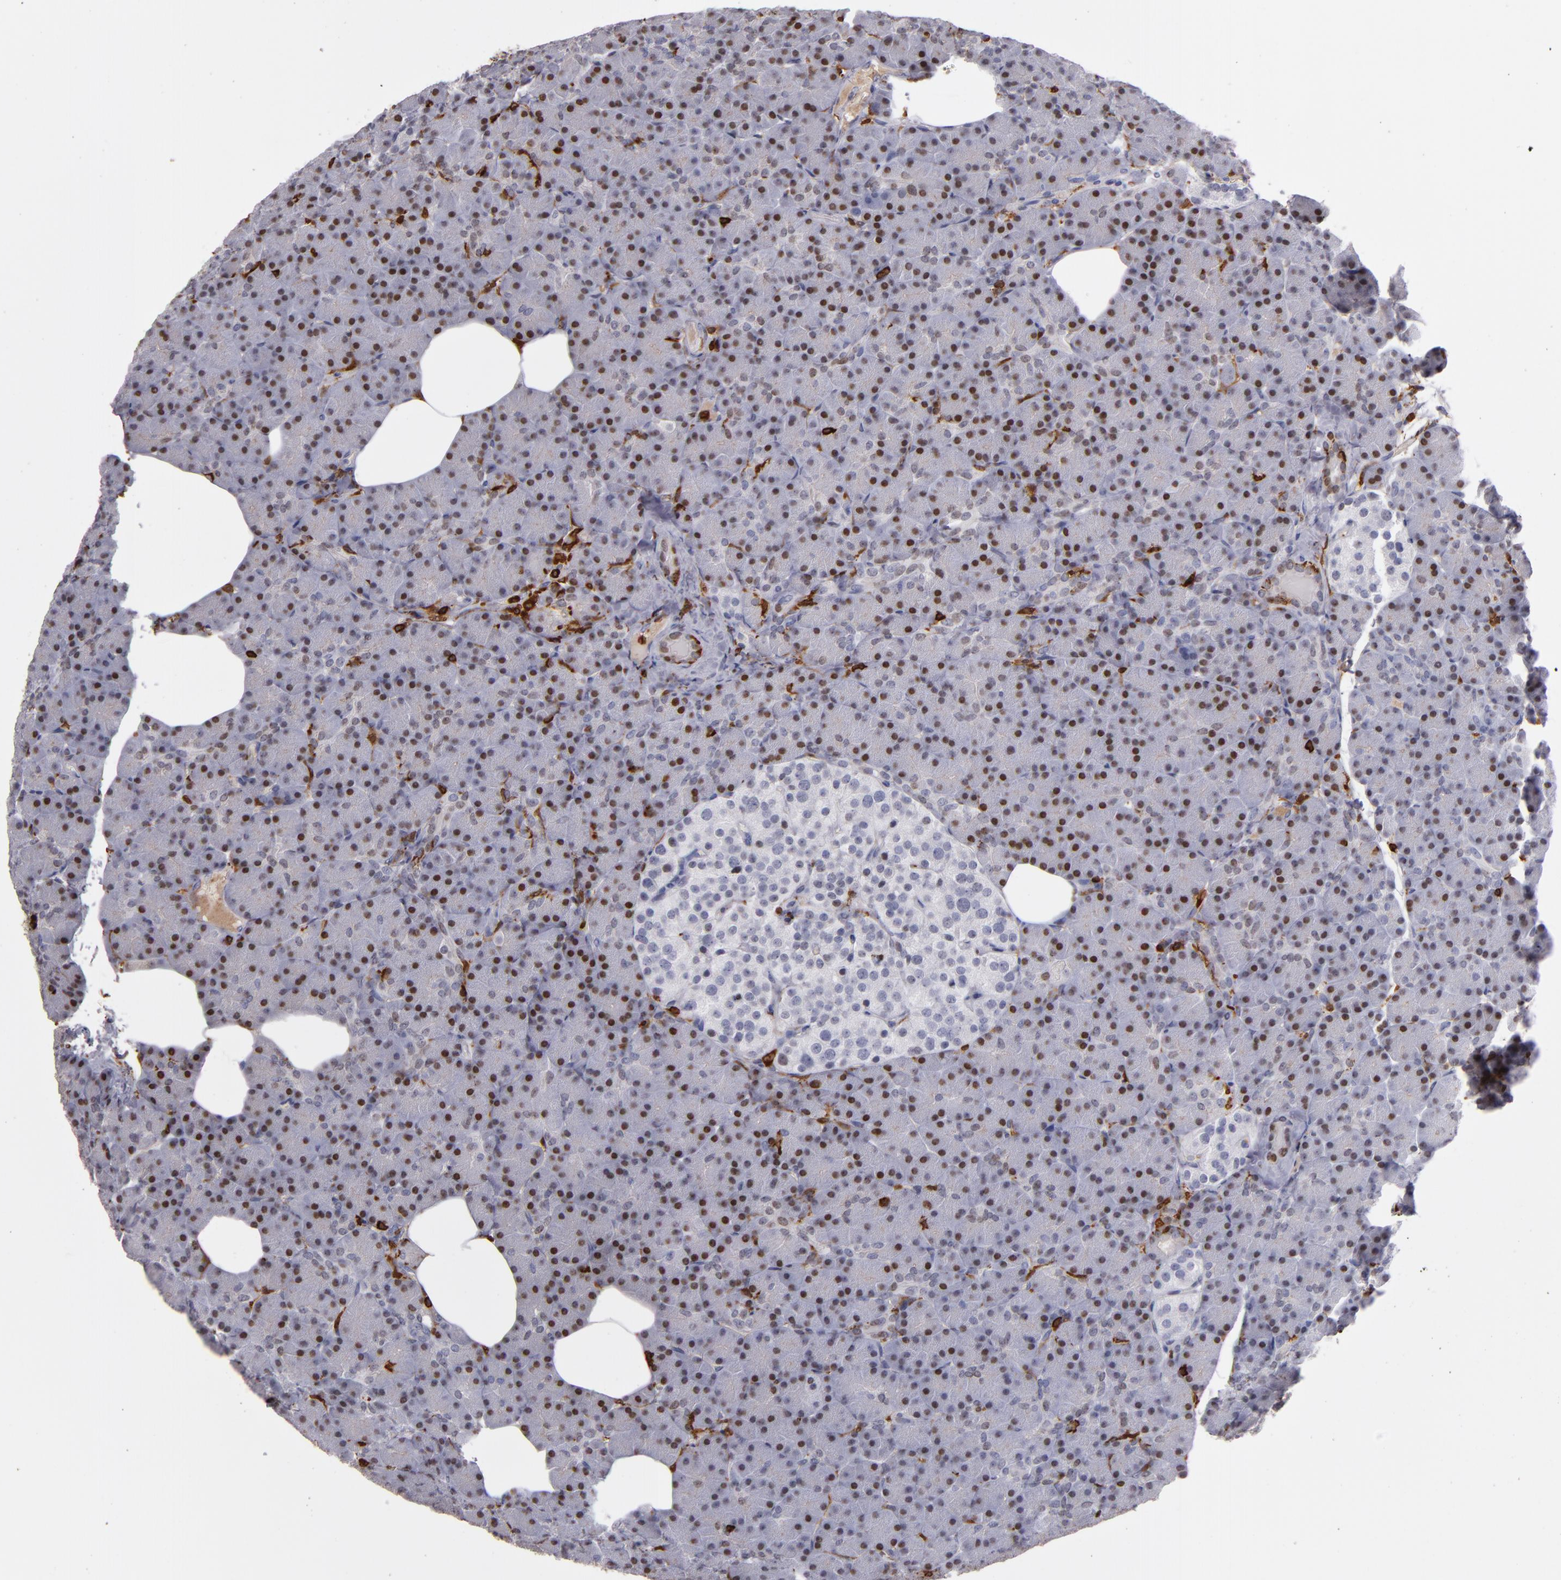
{"staining": {"intensity": "moderate", "quantity": "25%-75%", "location": "nuclear"}, "tissue": "pancreas", "cell_type": "Exocrine glandular cells", "image_type": "normal", "snomed": [{"axis": "morphology", "description": "Normal tissue, NOS"}, {"axis": "topography", "description": "Pancreas"}], "caption": "Immunohistochemistry (IHC) of unremarkable pancreas demonstrates medium levels of moderate nuclear staining in approximately 25%-75% of exocrine glandular cells.", "gene": "WAS", "patient": {"sex": "female", "age": 43}}